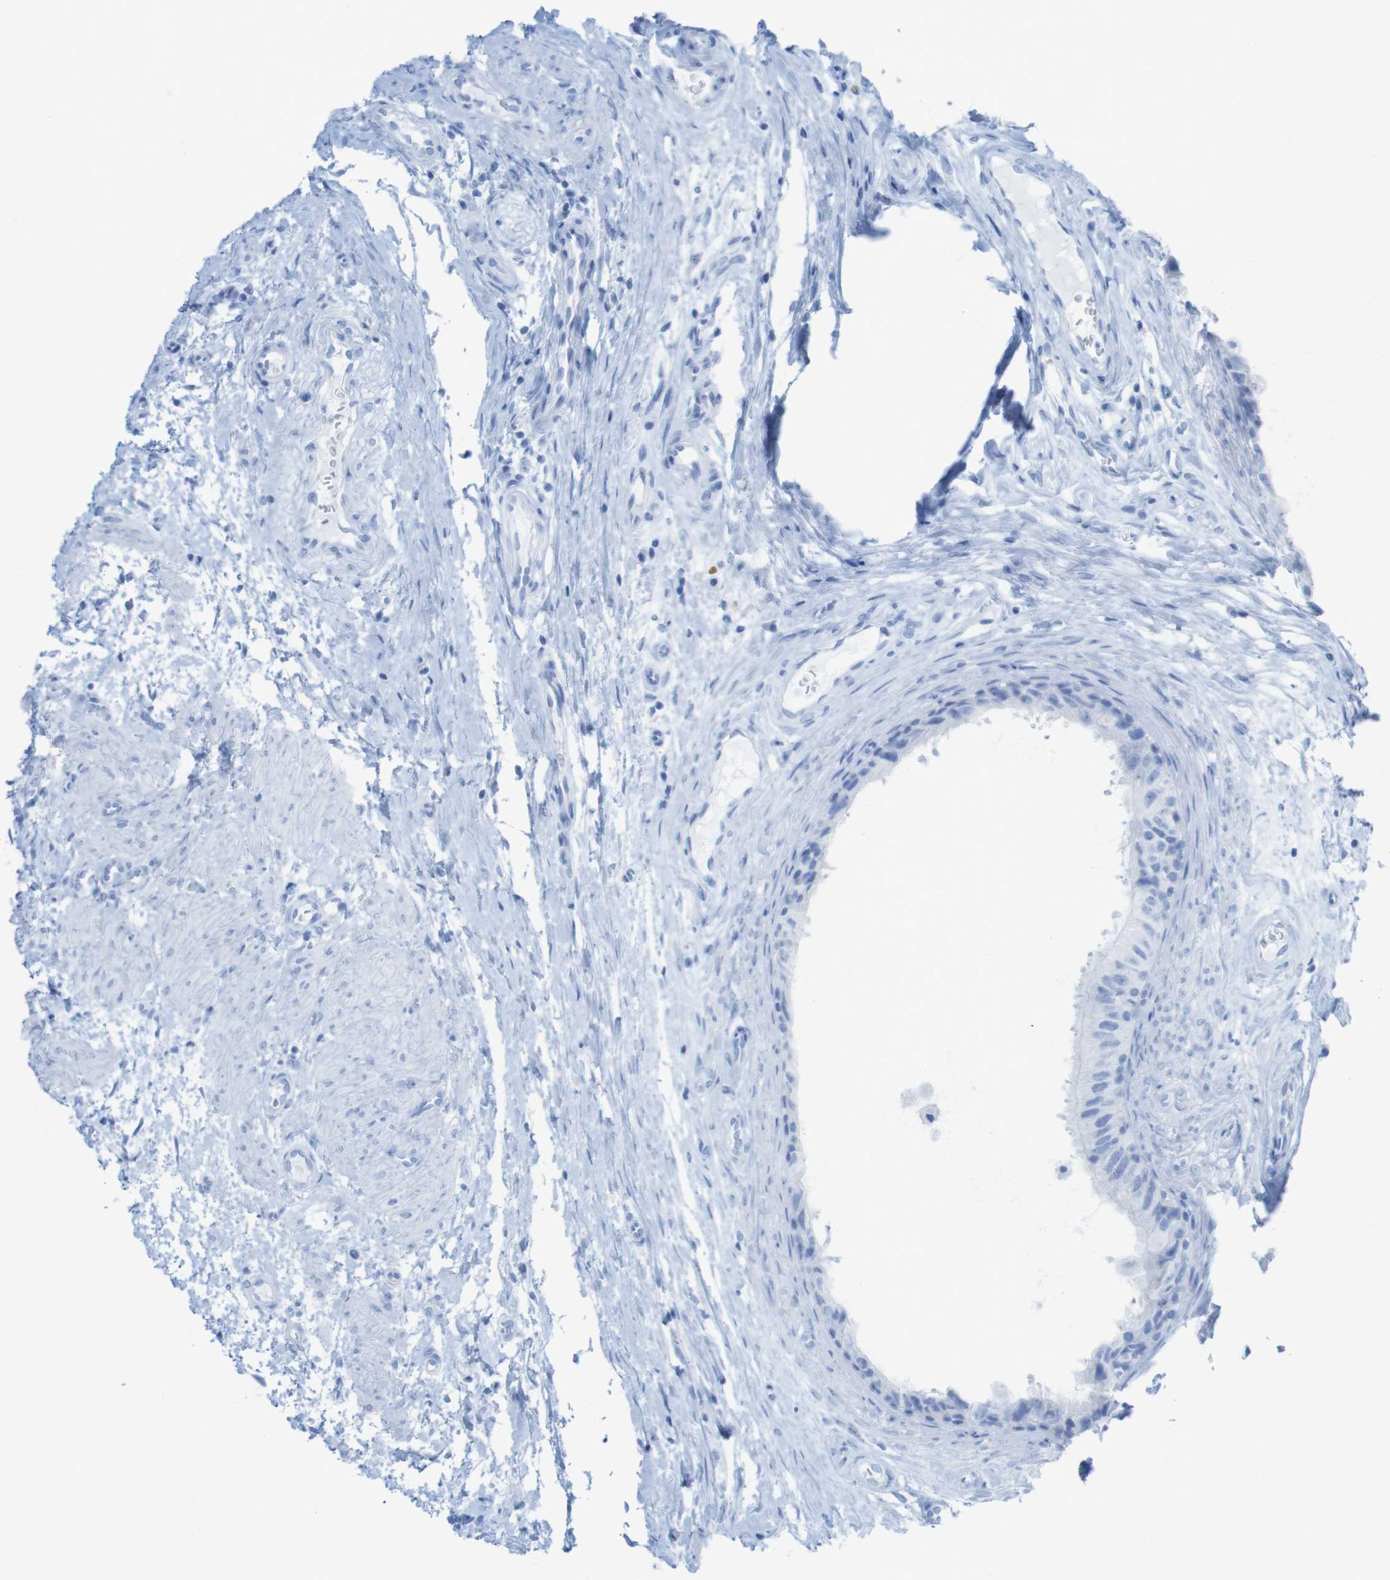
{"staining": {"intensity": "negative", "quantity": "none", "location": "none"}, "tissue": "epididymis", "cell_type": "Glandular cells", "image_type": "normal", "snomed": [{"axis": "morphology", "description": "Normal tissue, NOS"}, {"axis": "morphology", "description": "Inflammation, NOS"}, {"axis": "topography", "description": "Epididymis"}], "caption": "Glandular cells show no significant protein staining in unremarkable epididymis.", "gene": "MYH7", "patient": {"sex": "male", "age": 85}}